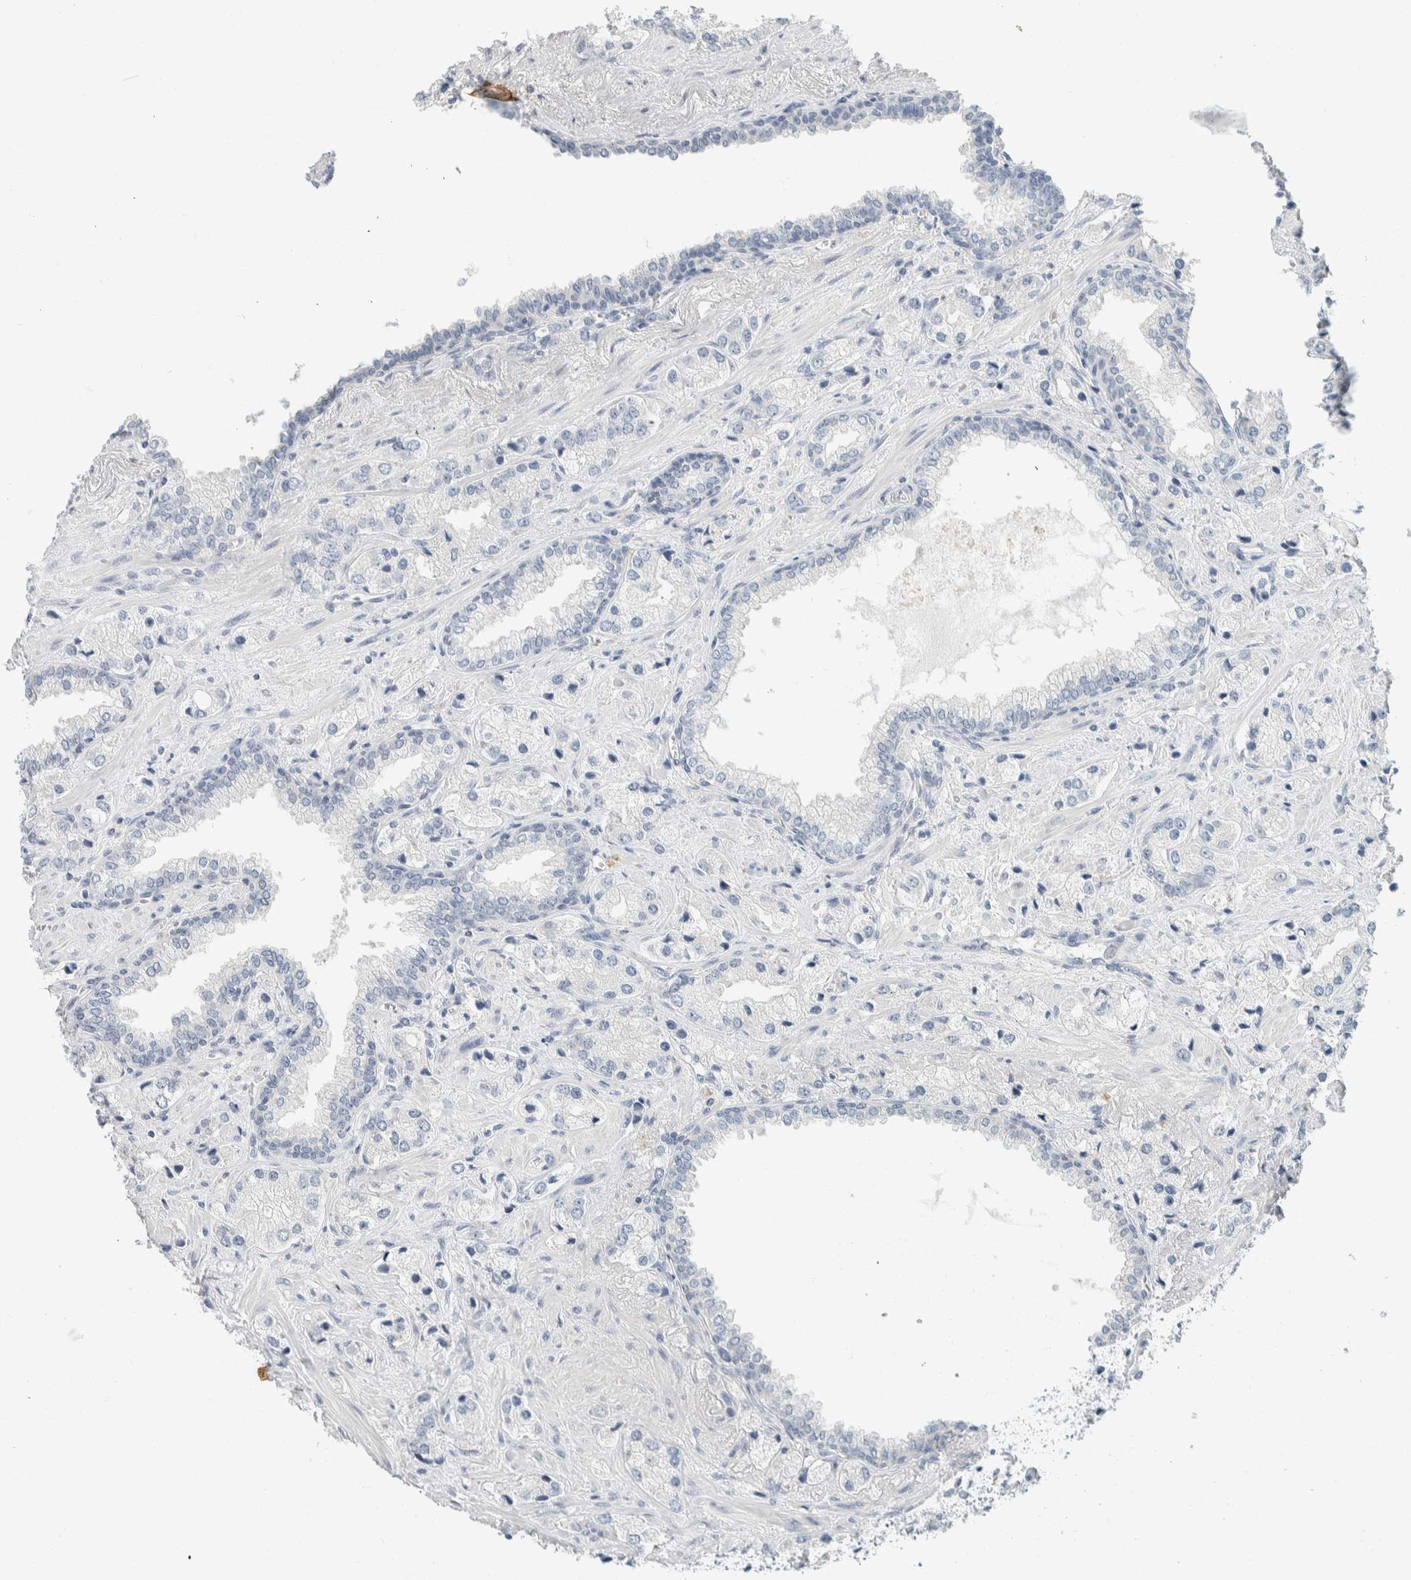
{"staining": {"intensity": "negative", "quantity": "none", "location": "none"}, "tissue": "prostate cancer", "cell_type": "Tumor cells", "image_type": "cancer", "snomed": [{"axis": "morphology", "description": "Adenocarcinoma, High grade"}, {"axis": "topography", "description": "Prostate"}], "caption": "High magnification brightfield microscopy of high-grade adenocarcinoma (prostate) stained with DAB (brown) and counterstained with hematoxylin (blue): tumor cells show no significant staining.", "gene": "ALOX12B", "patient": {"sex": "male", "age": 66}}